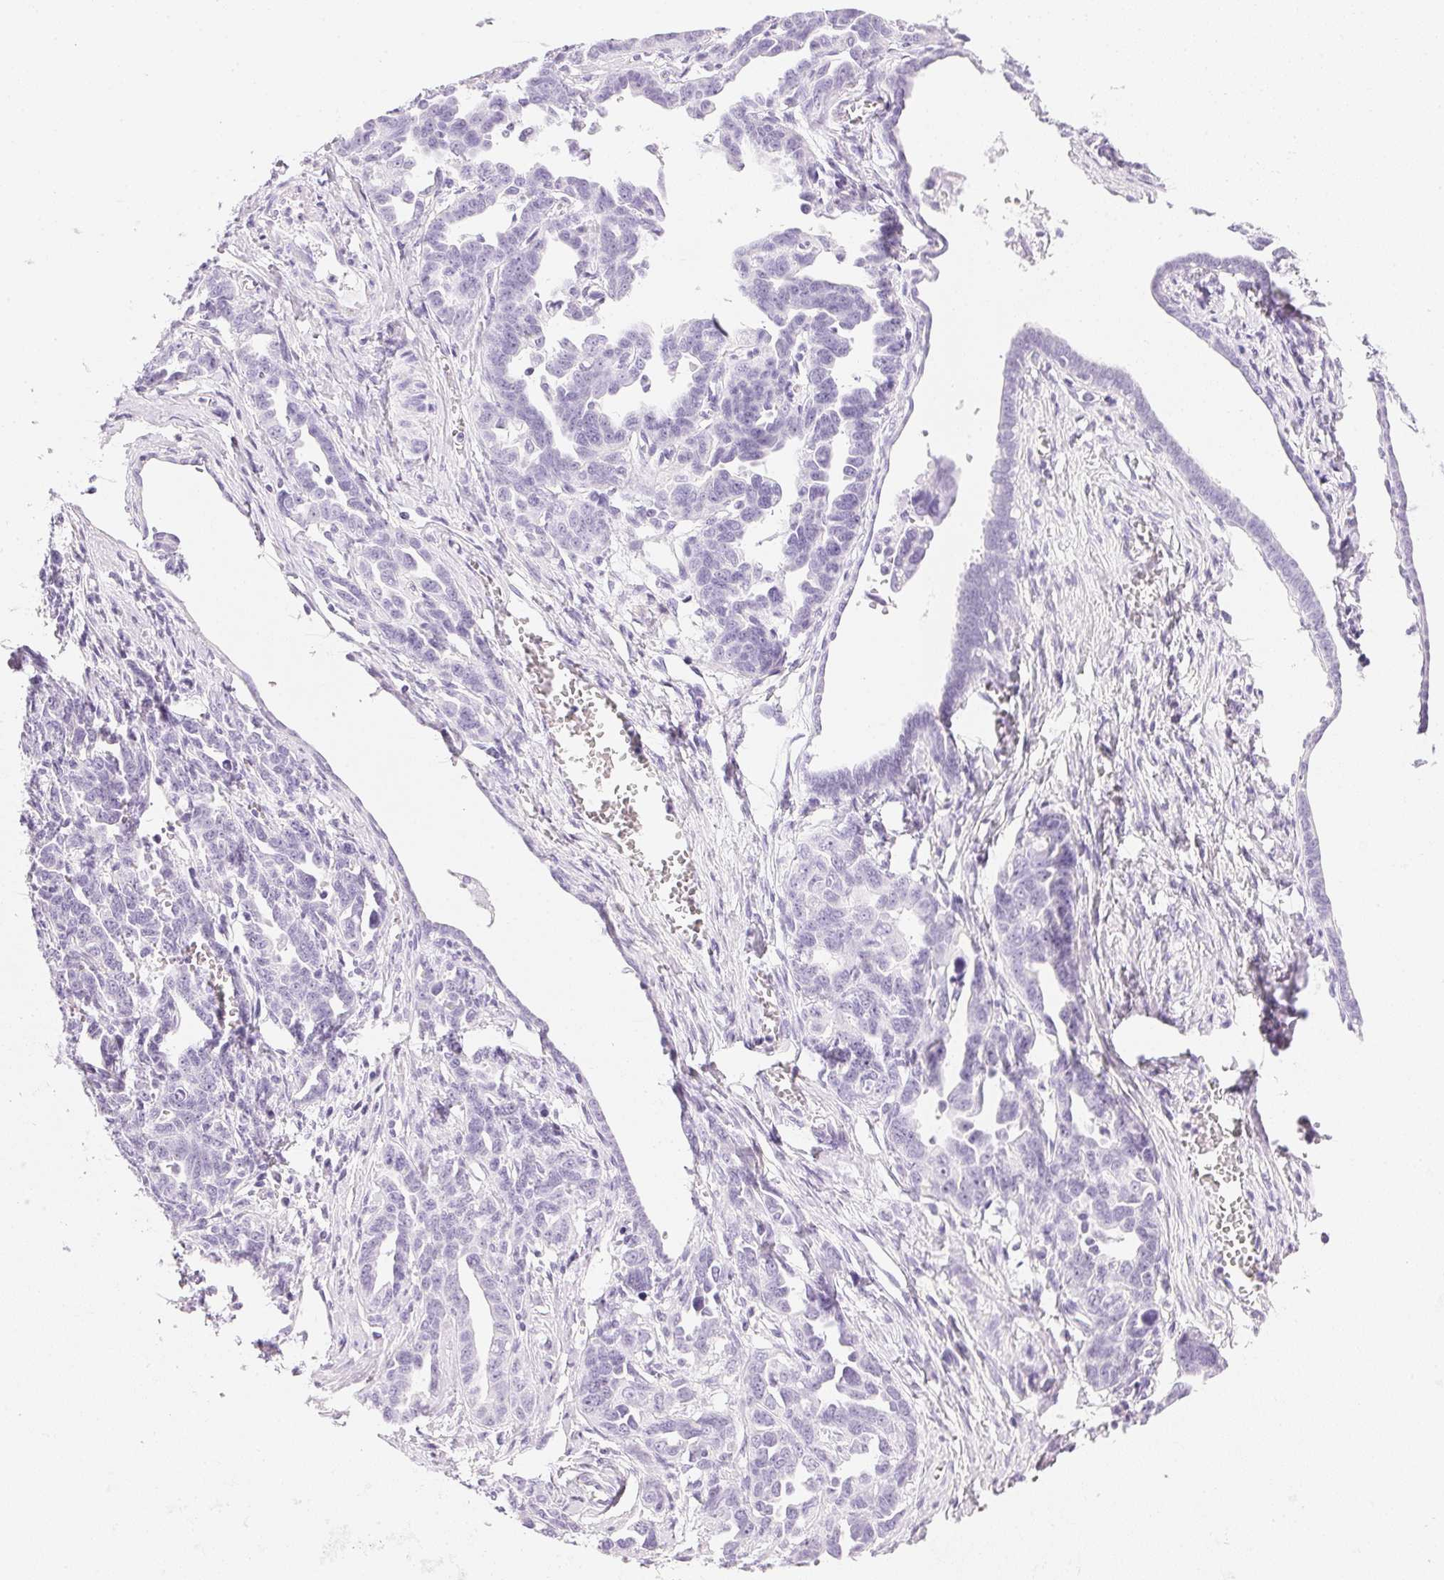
{"staining": {"intensity": "negative", "quantity": "none", "location": "none"}, "tissue": "ovarian cancer", "cell_type": "Tumor cells", "image_type": "cancer", "snomed": [{"axis": "morphology", "description": "Cystadenocarcinoma, serous, NOS"}, {"axis": "topography", "description": "Ovary"}], "caption": "High power microscopy image of an immunohistochemistry photomicrograph of serous cystadenocarcinoma (ovarian), revealing no significant positivity in tumor cells.", "gene": "IGFBP1", "patient": {"sex": "female", "age": 69}}